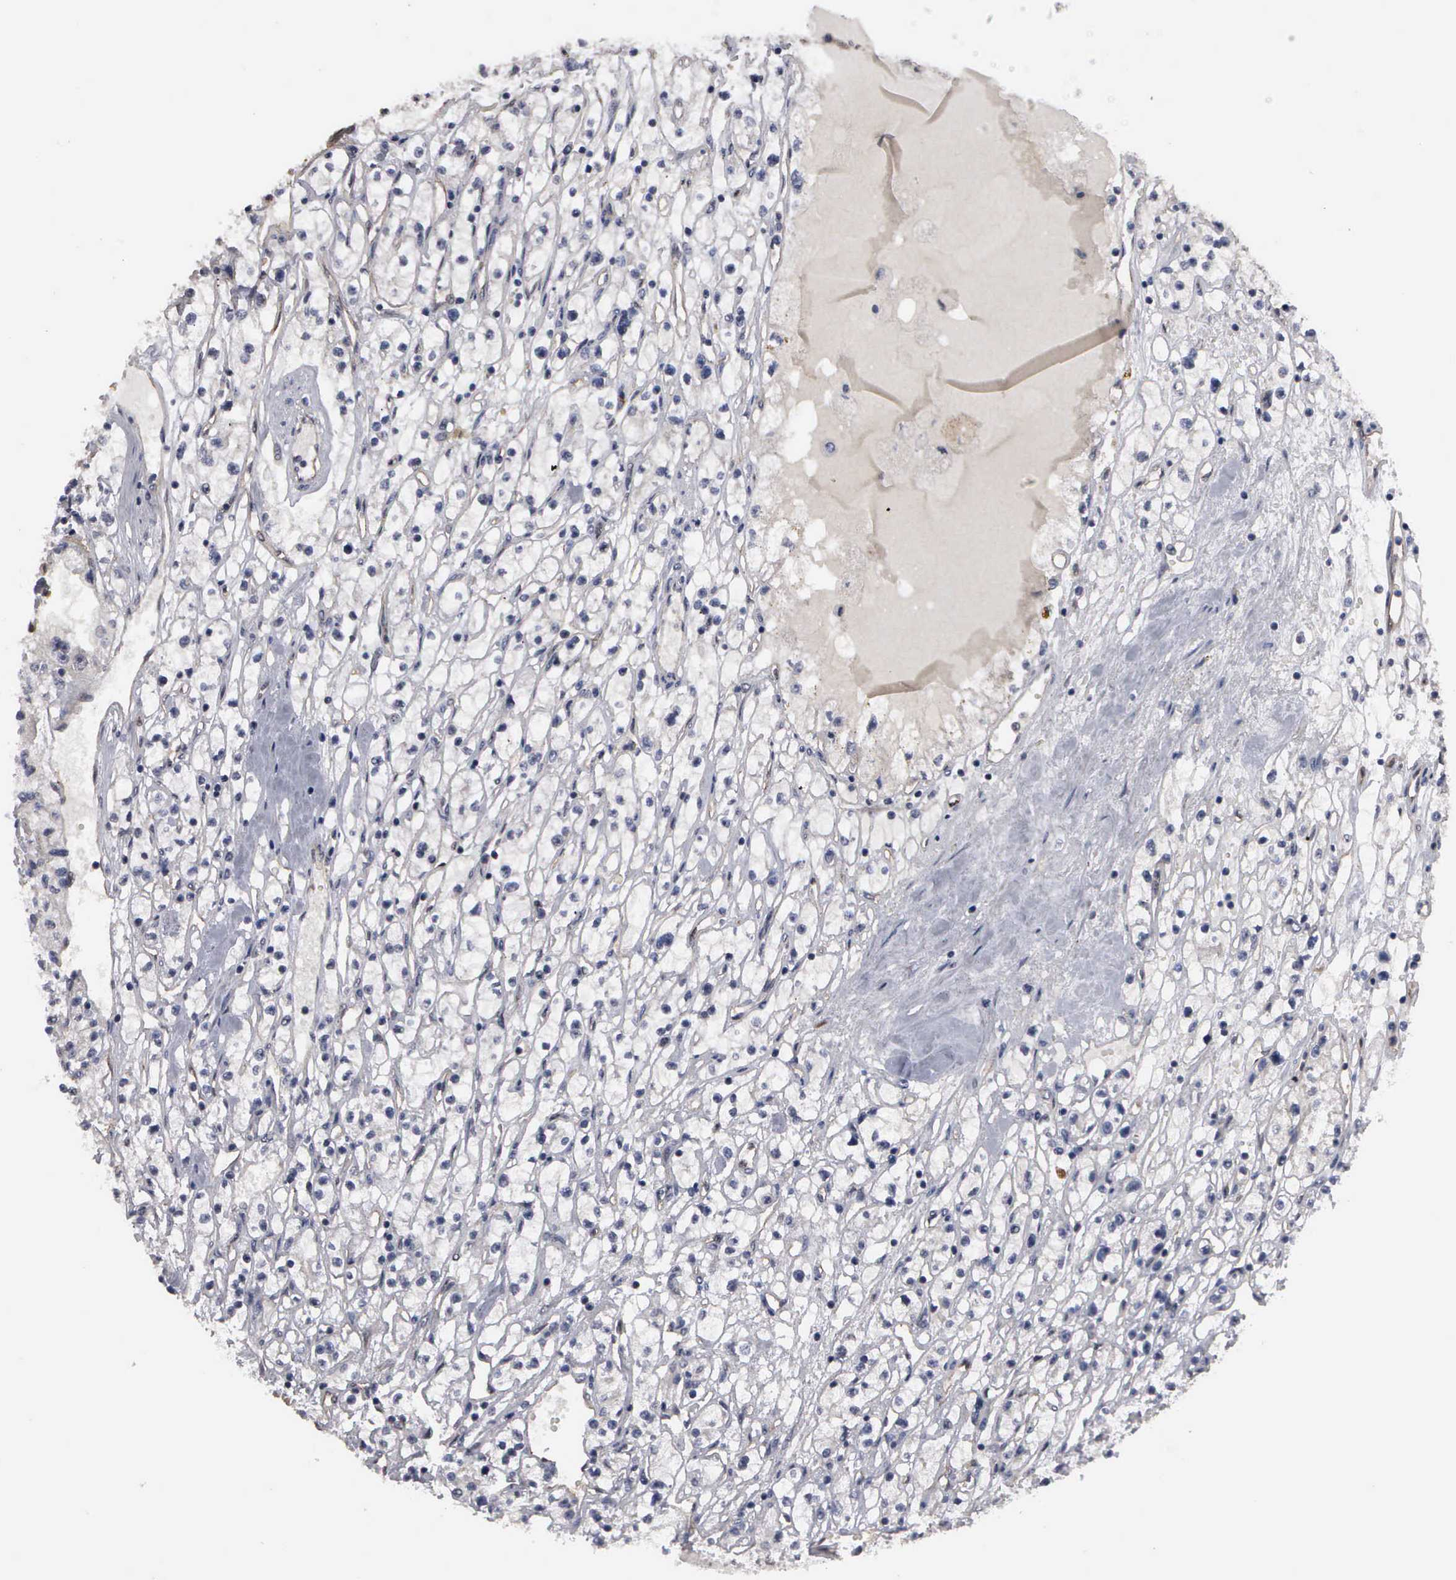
{"staining": {"intensity": "negative", "quantity": "none", "location": "none"}, "tissue": "renal cancer", "cell_type": "Tumor cells", "image_type": "cancer", "snomed": [{"axis": "morphology", "description": "Adenocarcinoma, NOS"}, {"axis": "topography", "description": "Kidney"}], "caption": "Histopathology image shows no protein staining in tumor cells of renal cancer tissue.", "gene": "ZBTB33", "patient": {"sex": "male", "age": 56}}